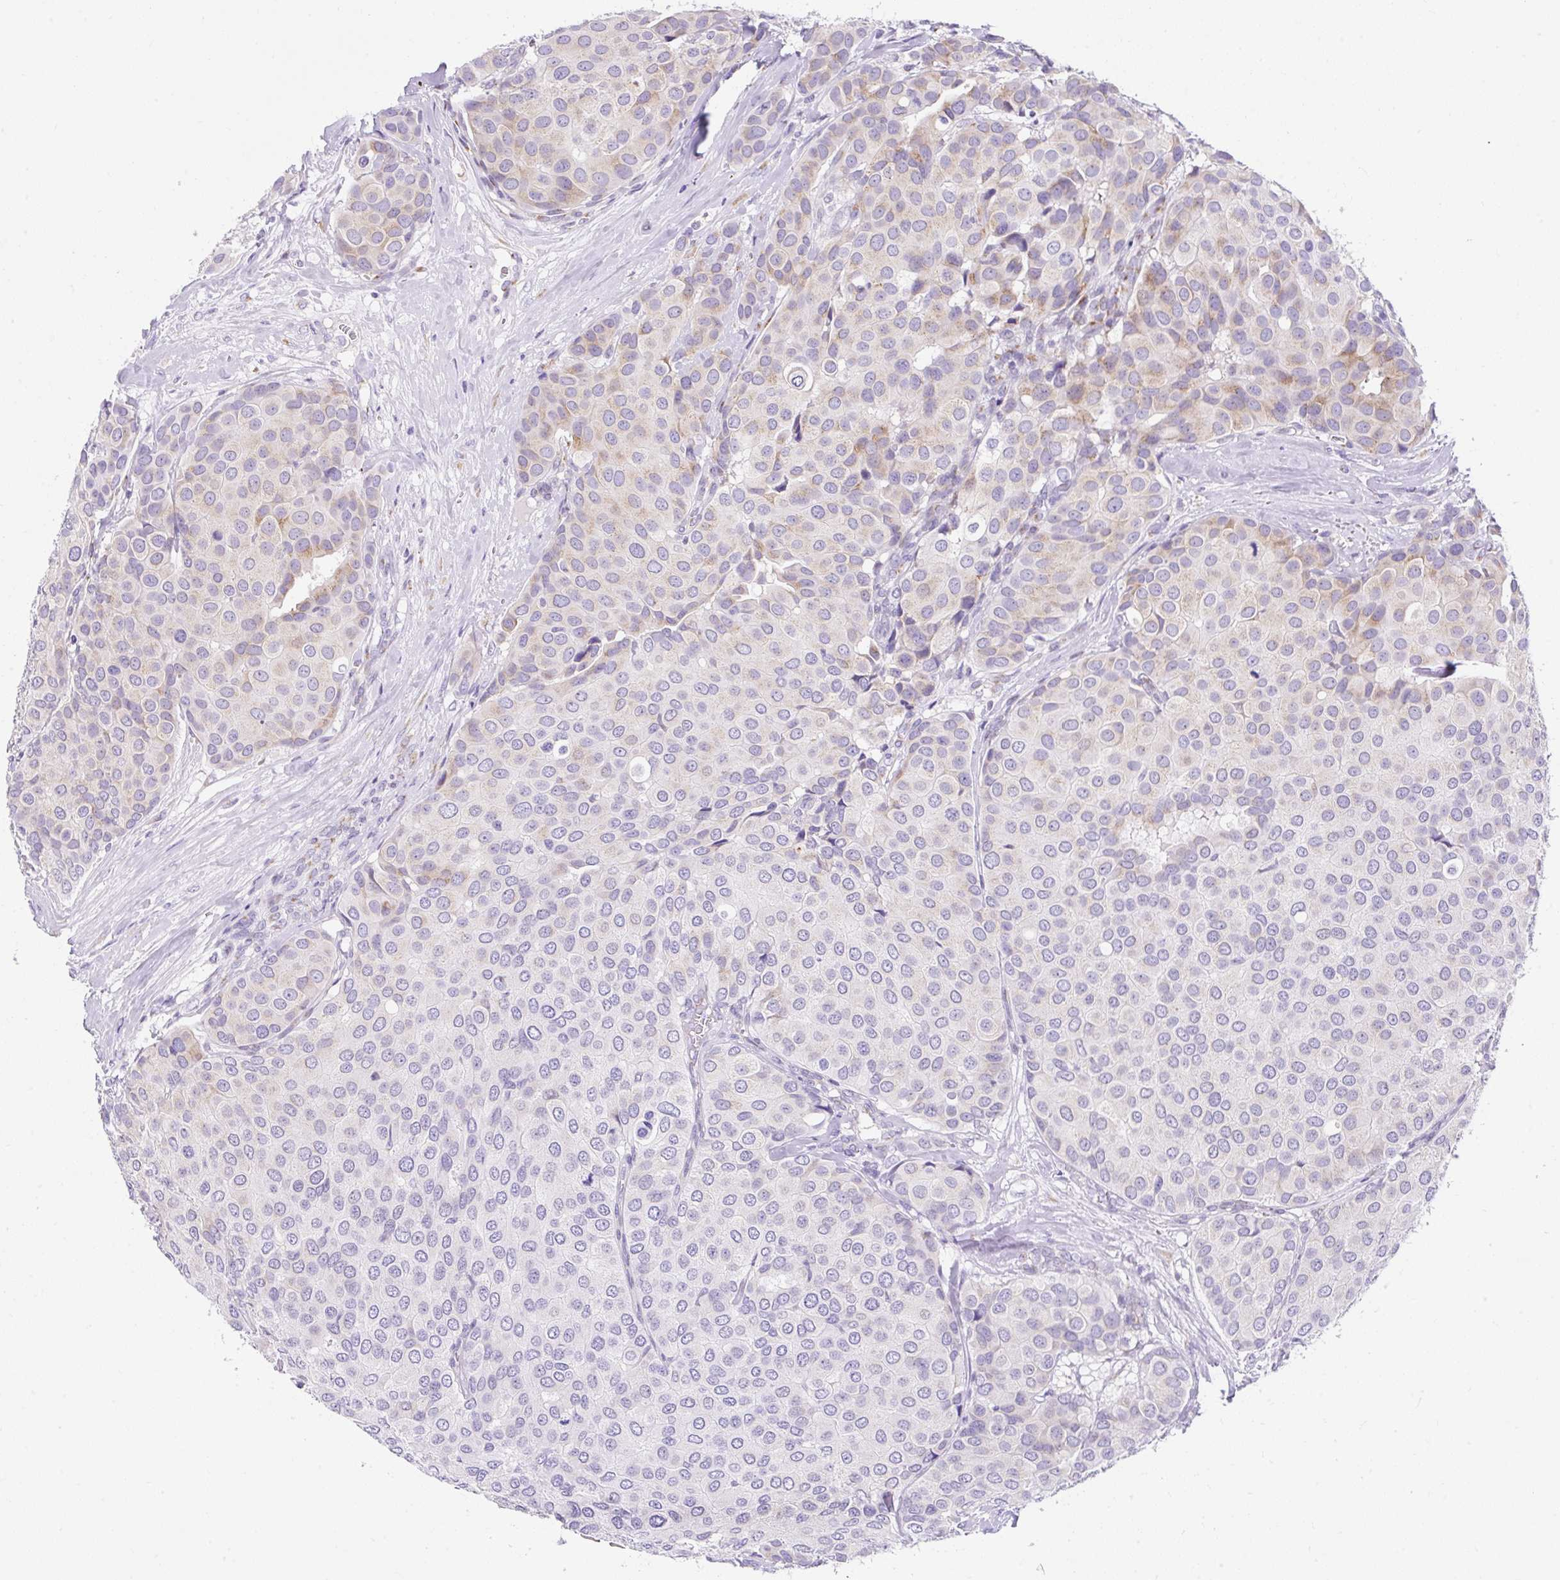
{"staining": {"intensity": "weak", "quantity": "<25%", "location": "cytoplasmic/membranous"}, "tissue": "breast cancer", "cell_type": "Tumor cells", "image_type": "cancer", "snomed": [{"axis": "morphology", "description": "Duct carcinoma"}, {"axis": "topography", "description": "Breast"}], "caption": "Immunohistochemistry micrograph of human breast cancer stained for a protein (brown), which shows no positivity in tumor cells.", "gene": "GOLGA8A", "patient": {"sex": "female", "age": 70}}